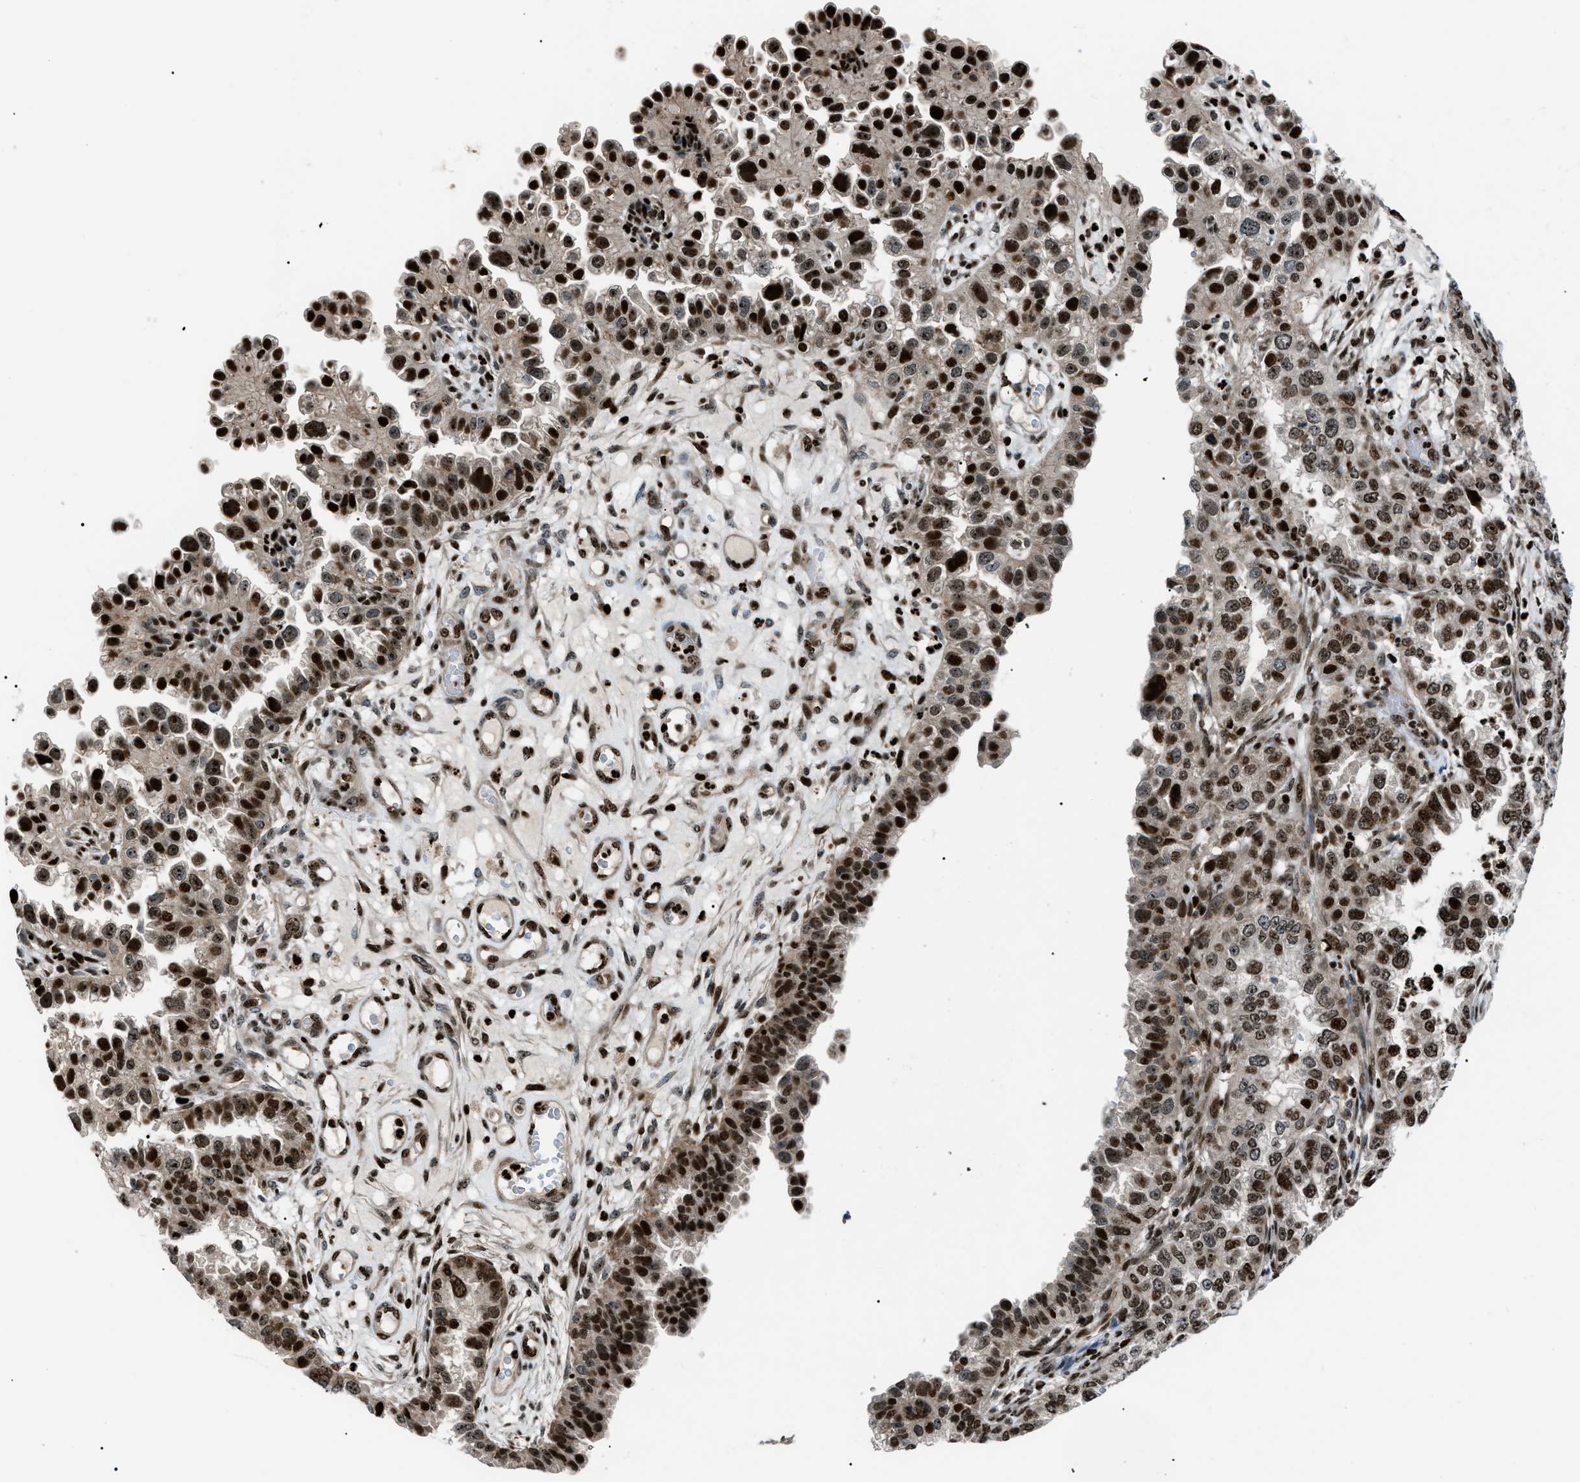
{"staining": {"intensity": "strong", "quantity": ">75%", "location": "nuclear"}, "tissue": "endometrial cancer", "cell_type": "Tumor cells", "image_type": "cancer", "snomed": [{"axis": "morphology", "description": "Adenocarcinoma, NOS"}, {"axis": "topography", "description": "Endometrium"}], "caption": "Endometrial adenocarcinoma was stained to show a protein in brown. There is high levels of strong nuclear positivity in approximately >75% of tumor cells. The staining was performed using DAB, with brown indicating positive protein expression. Nuclei are stained blue with hematoxylin.", "gene": "PRKX", "patient": {"sex": "female", "age": 85}}